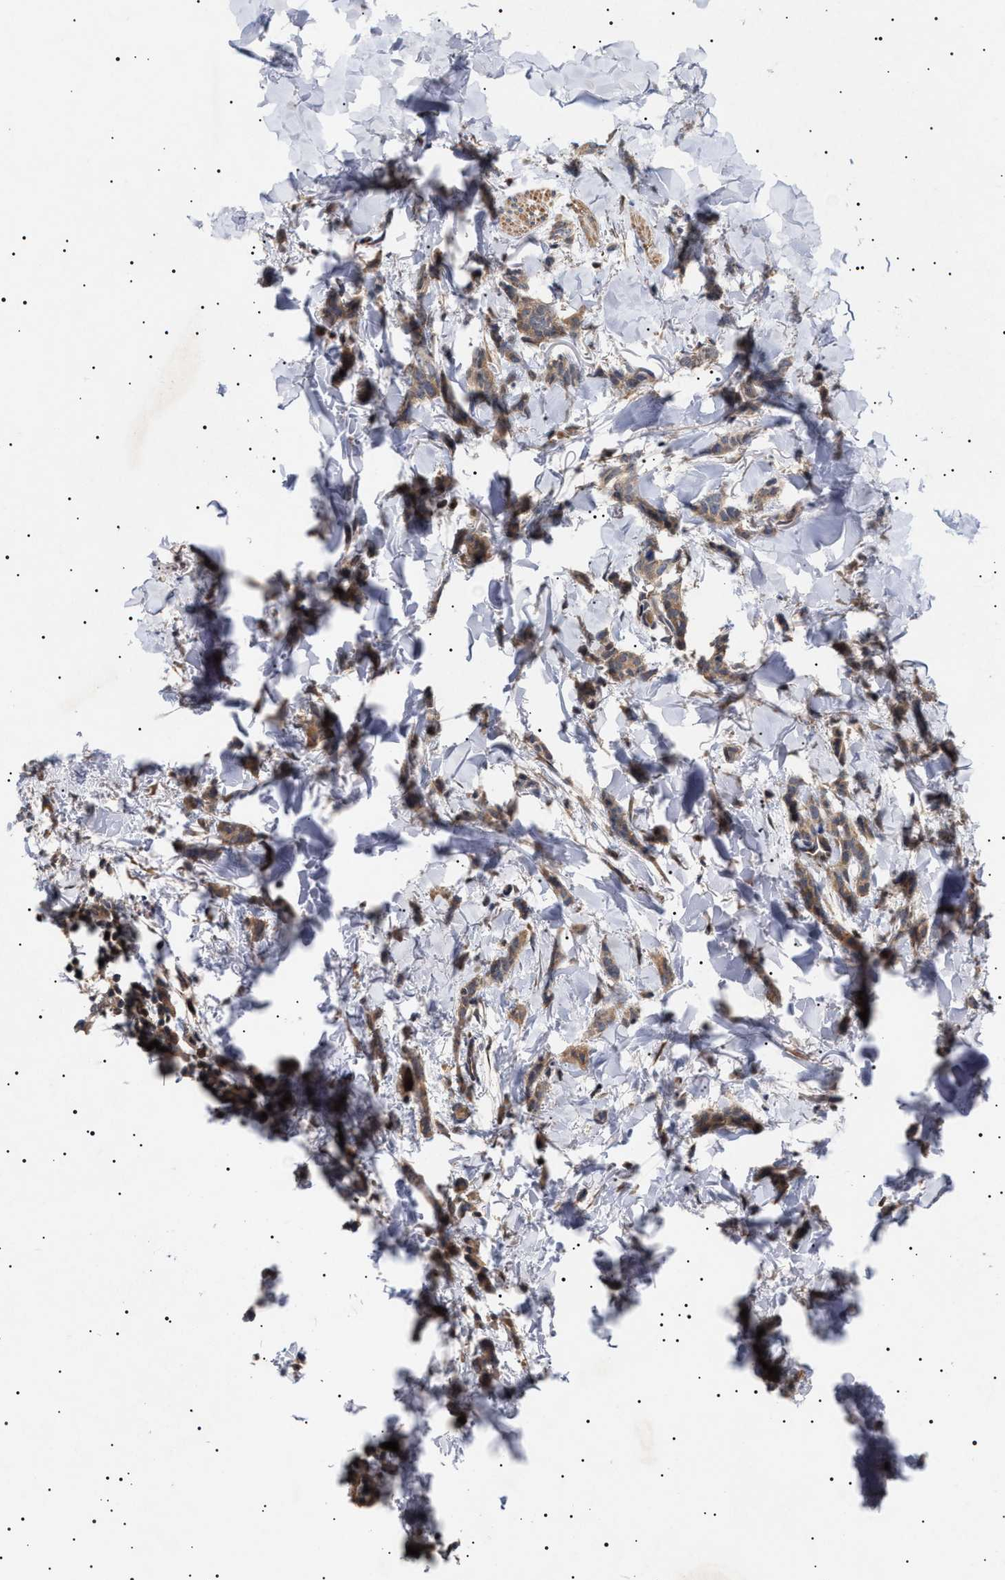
{"staining": {"intensity": "moderate", "quantity": ">75%", "location": "cytoplasmic/membranous"}, "tissue": "breast cancer", "cell_type": "Tumor cells", "image_type": "cancer", "snomed": [{"axis": "morphology", "description": "Lobular carcinoma"}, {"axis": "topography", "description": "Skin"}, {"axis": "topography", "description": "Breast"}], "caption": "High-power microscopy captured an IHC micrograph of lobular carcinoma (breast), revealing moderate cytoplasmic/membranous expression in approximately >75% of tumor cells.", "gene": "NPLOC4", "patient": {"sex": "female", "age": 46}}